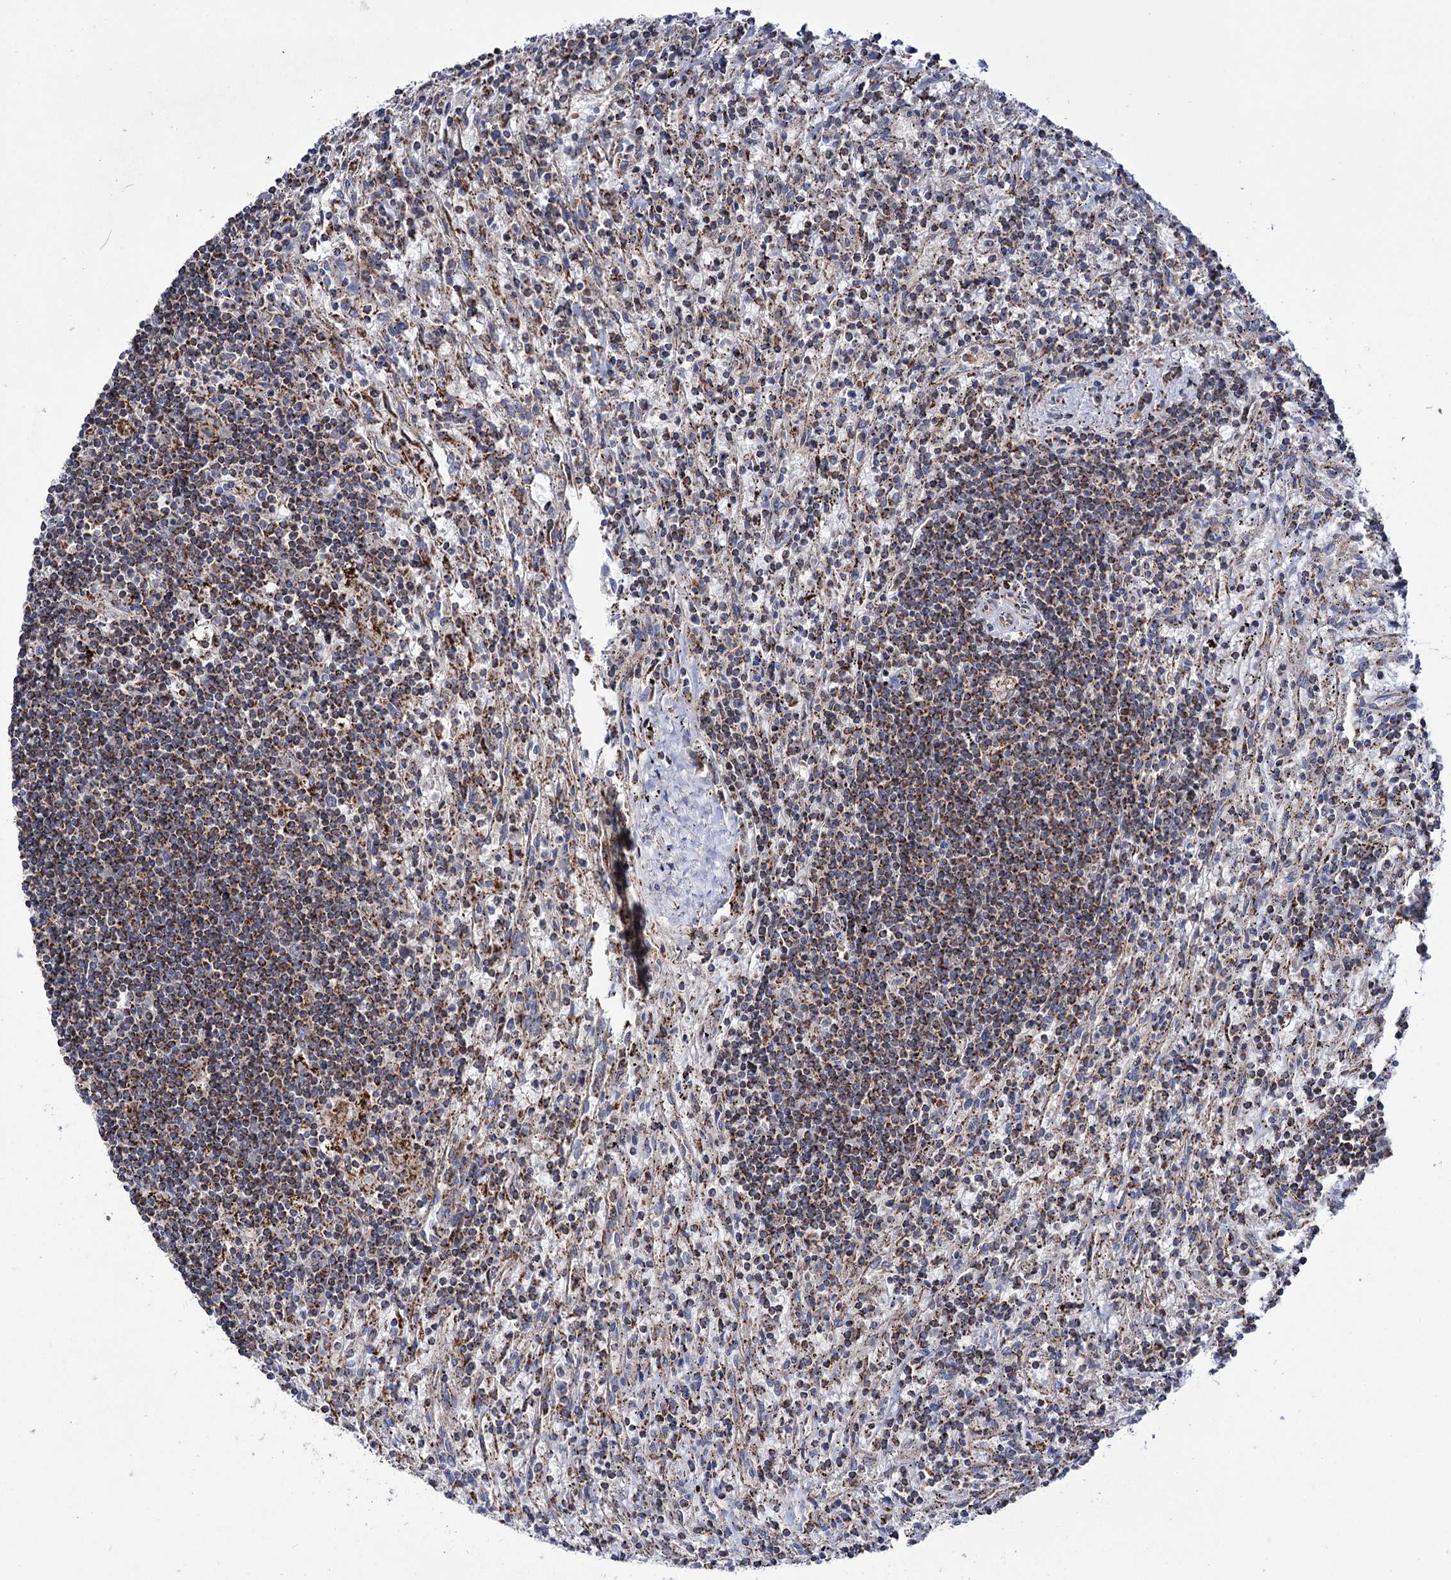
{"staining": {"intensity": "strong", "quantity": ">75%", "location": "cytoplasmic/membranous"}, "tissue": "lymphoma", "cell_type": "Tumor cells", "image_type": "cancer", "snomed": [{"axis": "morphology", "description": "Malignant lymphoma, non-Hodgkin's type, Low grade"}, {"axis": "topography", "description": "Spleen"}], "caption": "Protein analysis of malignant lymphoma, non-Hodgkin's type (low-grade) tissue reveals strong cytoplasmic/membranous positivity in about >75% of tumor cells.", "gene": "ABHD10", "patient": {"sex": "male", "age": 76}}